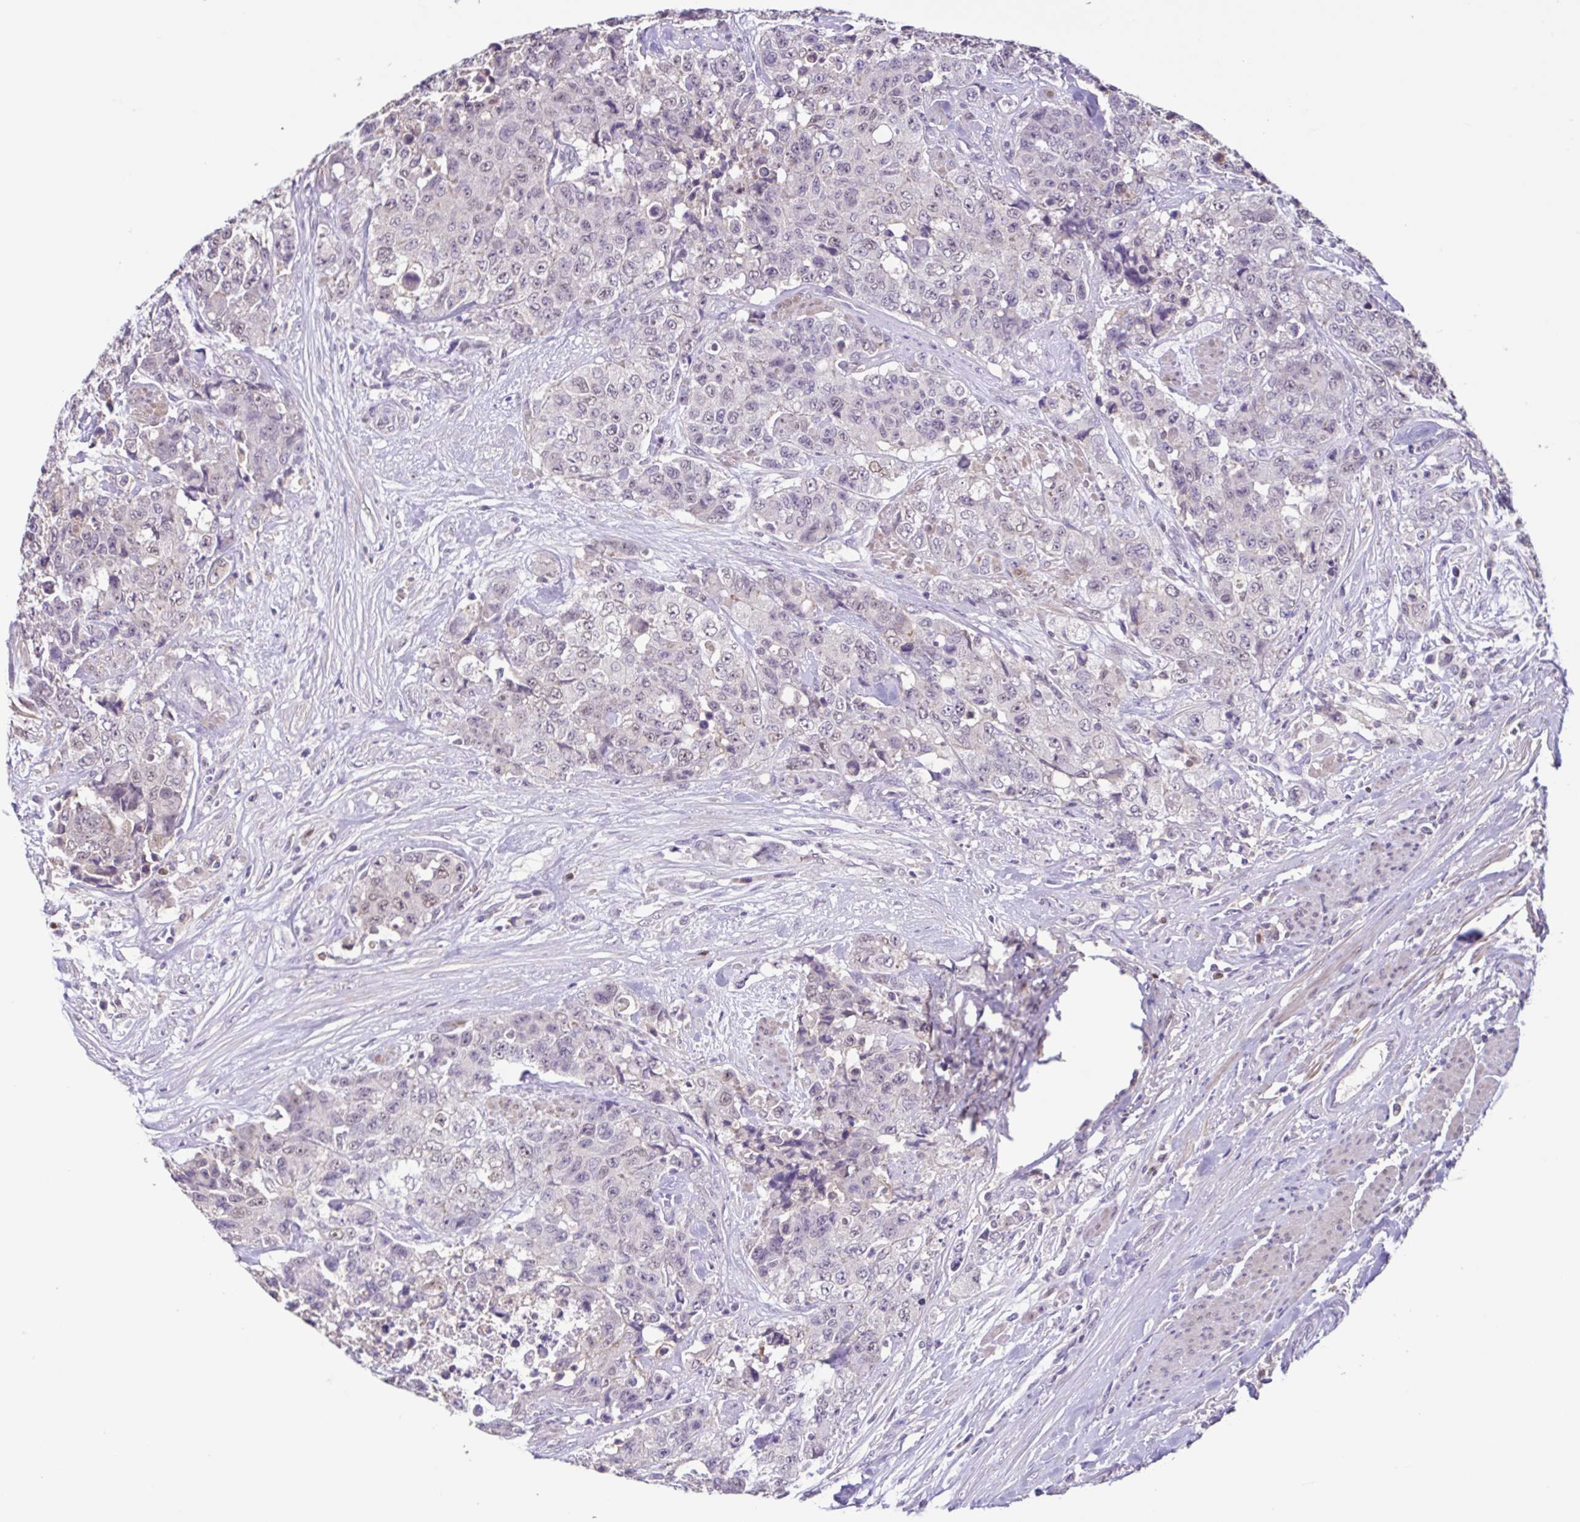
{"staining": {"intensity": "negative", "quantity": "none", "location": "none"}, "tissue": "urothelial cancer", "cell_type": "Tumor cells", "image_type": "cancer", "snomed": [{"axis": "morphology", "description": "Urothelial carcinoma, High grade"}, {"axis": "topography", "description": "Urinary bladder"}], "caption": "Histopathology image shows no significant protein positivity in tumor cells of urothelial cancer.", "gene": "ACTRT3", "patient": {"sex": "female", "age": 78}}